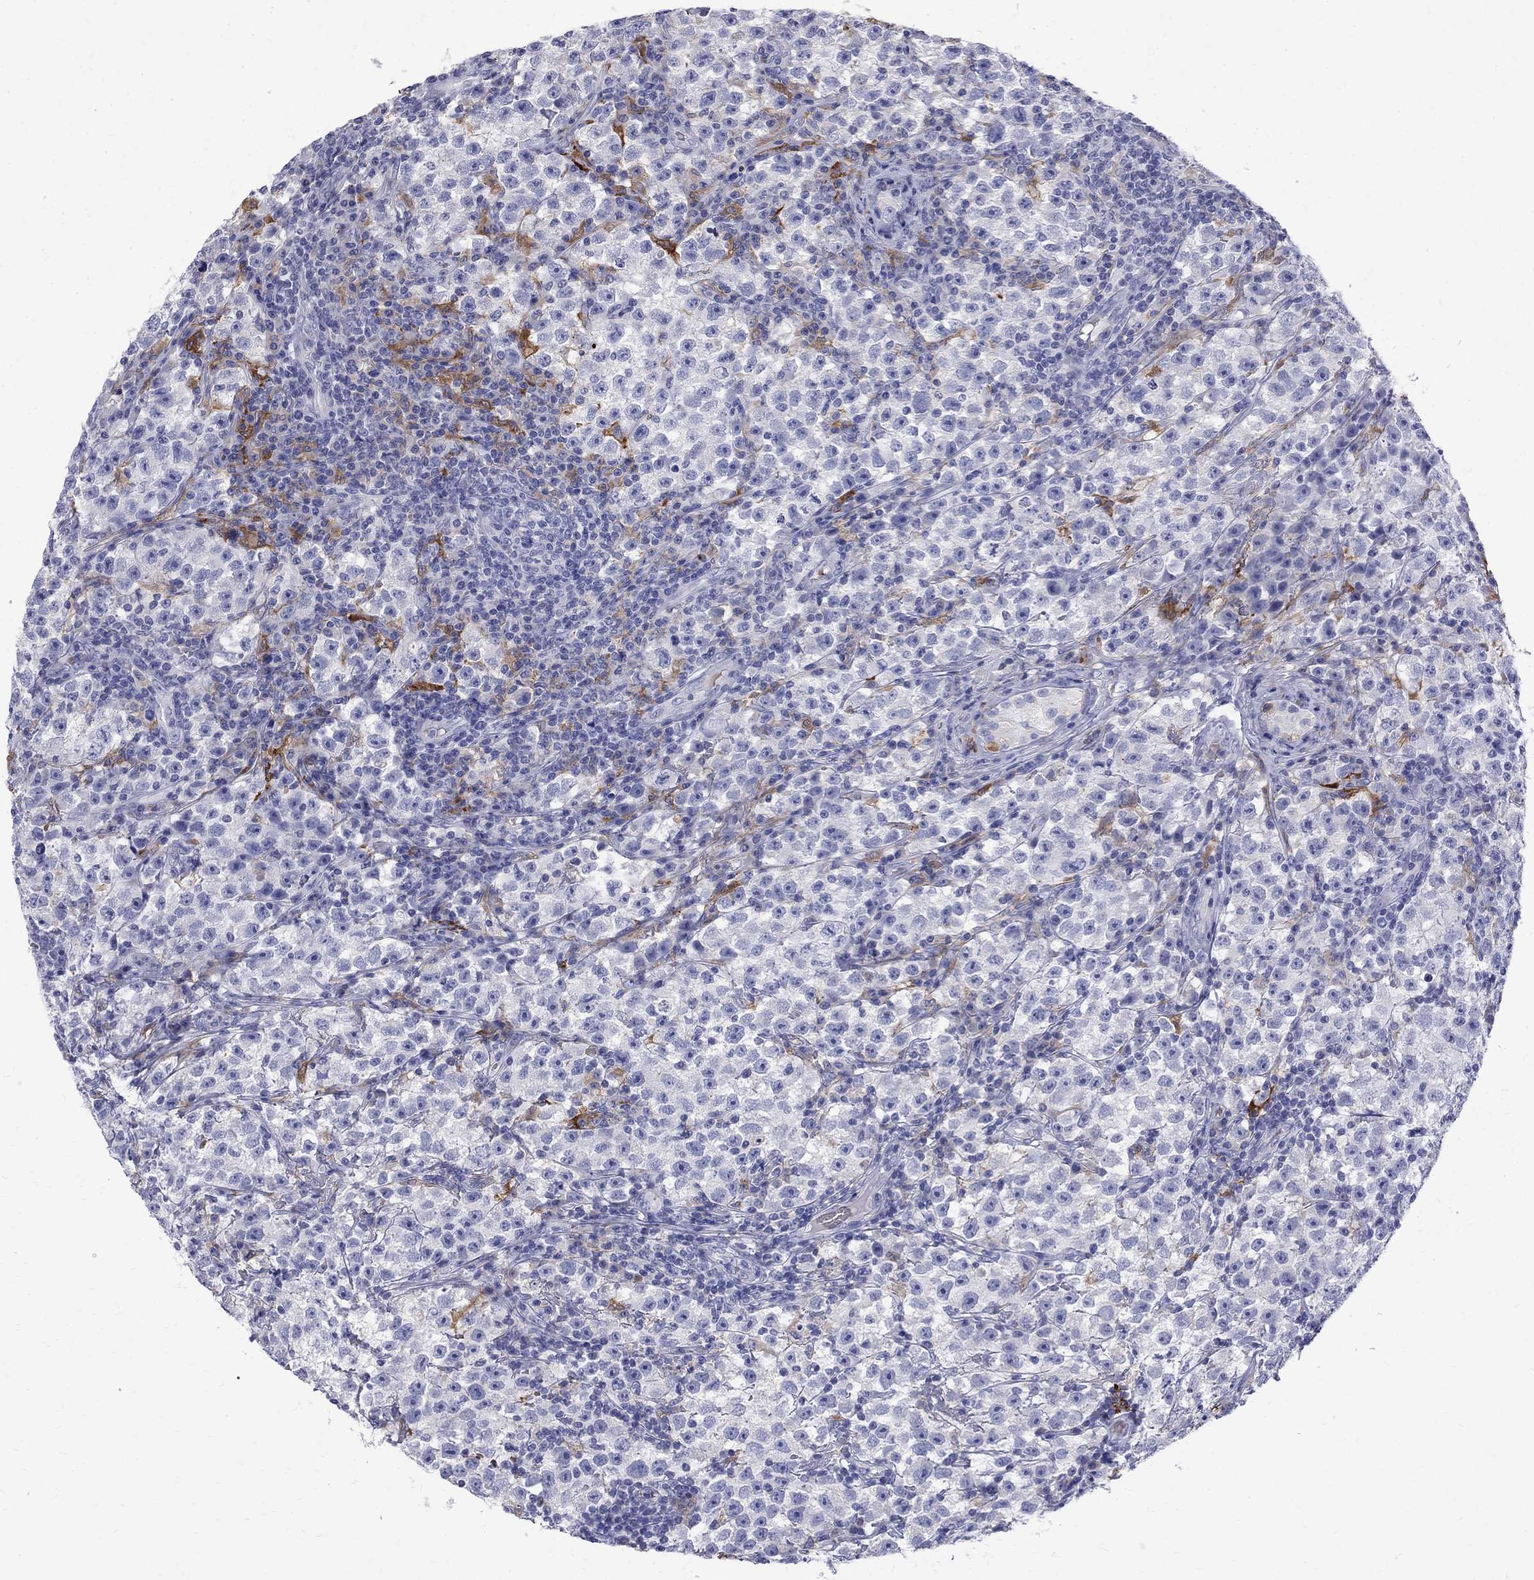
{"staining": {"intensity": "negative", "quantity": "none", "location": "none"}, "tissue": "testis cancer", "cell_type": "Tumor cells", "image_type": "cancer", "snomed": [{"axis": "morphology", "description": "Seminoma, NOS"}, {"axis": "topography", "description": "Testis"}], "caption": "A micrograph of testis seminoma stained for a protein demonstrates no brown staining in tumor cells.", "gene": "AGER", "patient": {"sex": "male", "age": 22}}